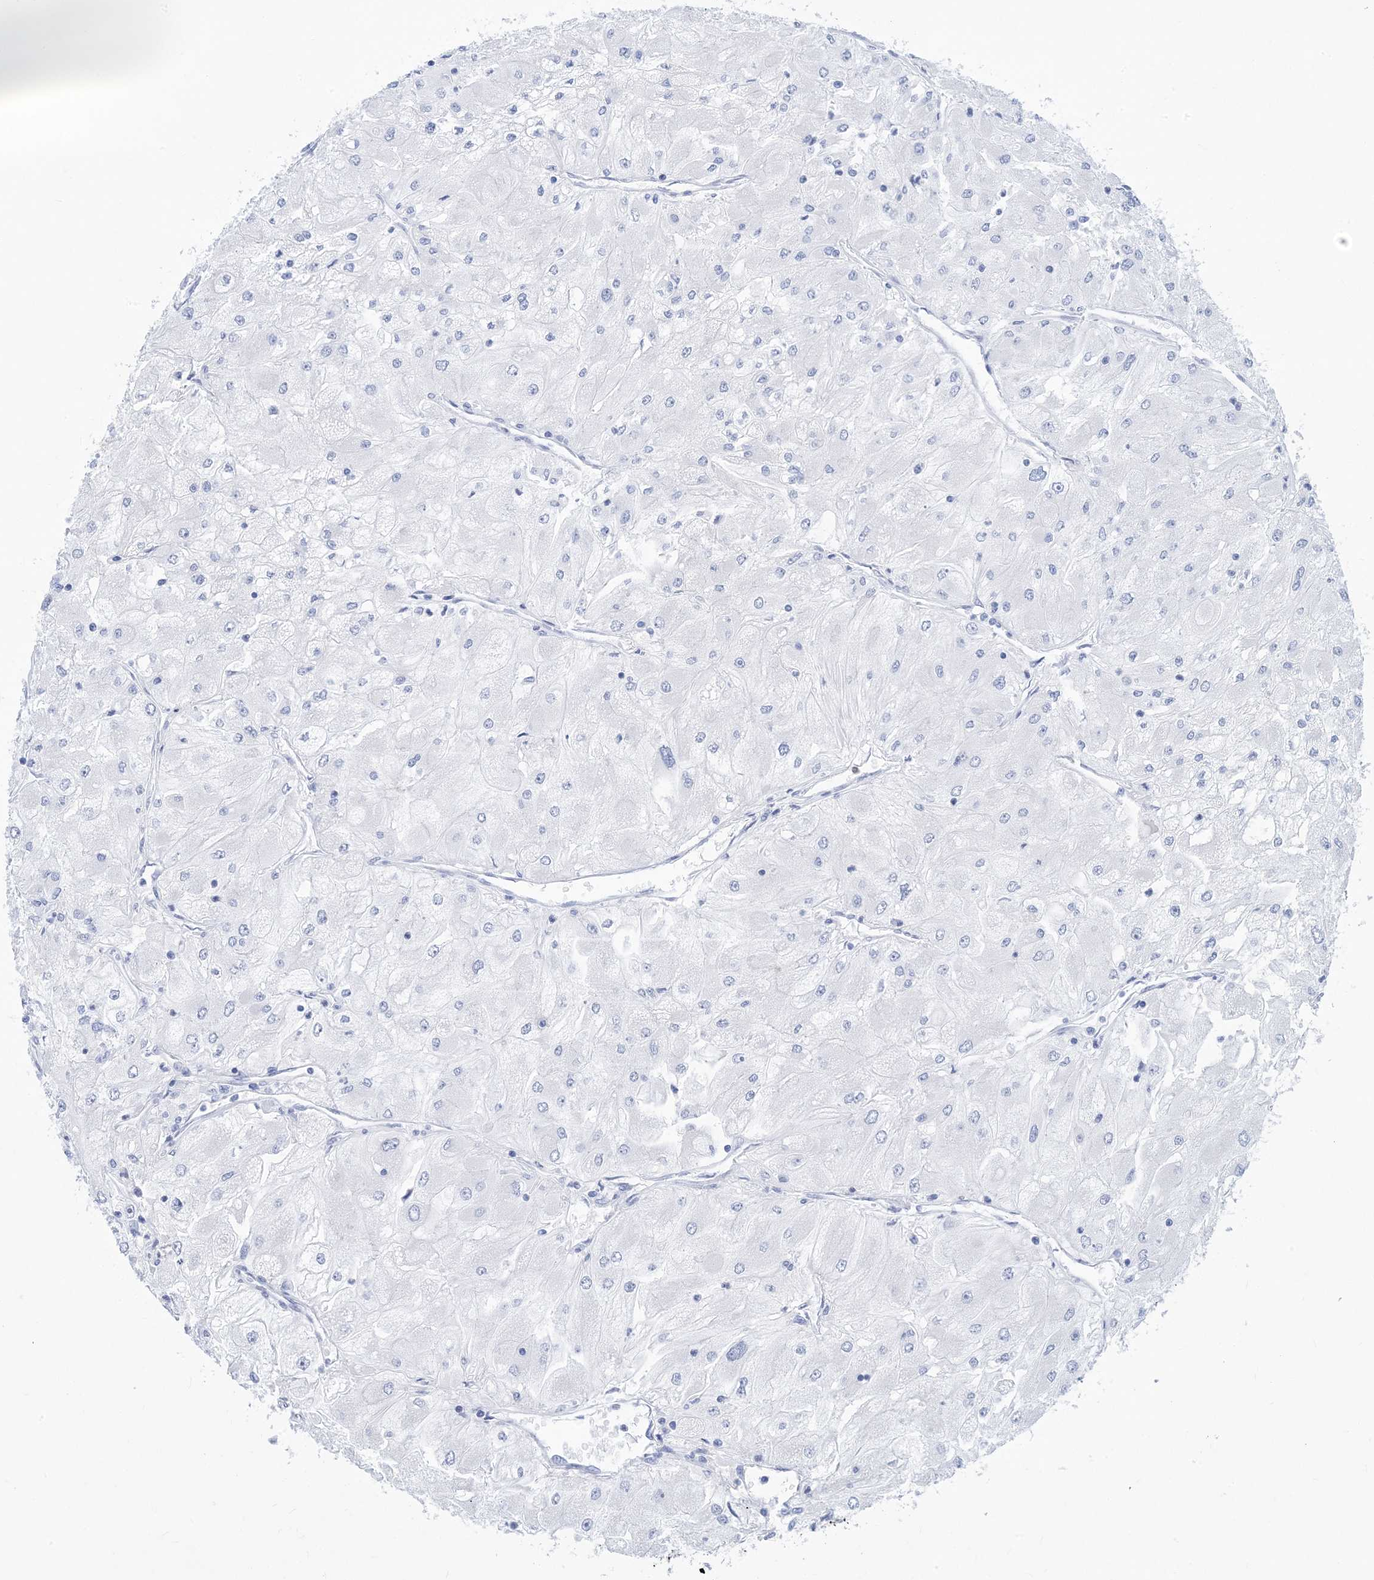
{"staining": {"intensity": "negative", "quantity": "none", "location": "none"}, "tissue": "renal cancer", "cell_type": "Tumor cells", "image_type": "cancer", "snomed": [{"axis": "morphology", "description": "Adenocarcinoma, NOS"}, {"axis": "topography", "description": "Kidney"}], "caption": "A histopathology image of human renal adenocarcinoma is negative for staining in tumor cells.", "gene": "SH3YL1", "patient": {"sex": "male", "age": 80}}